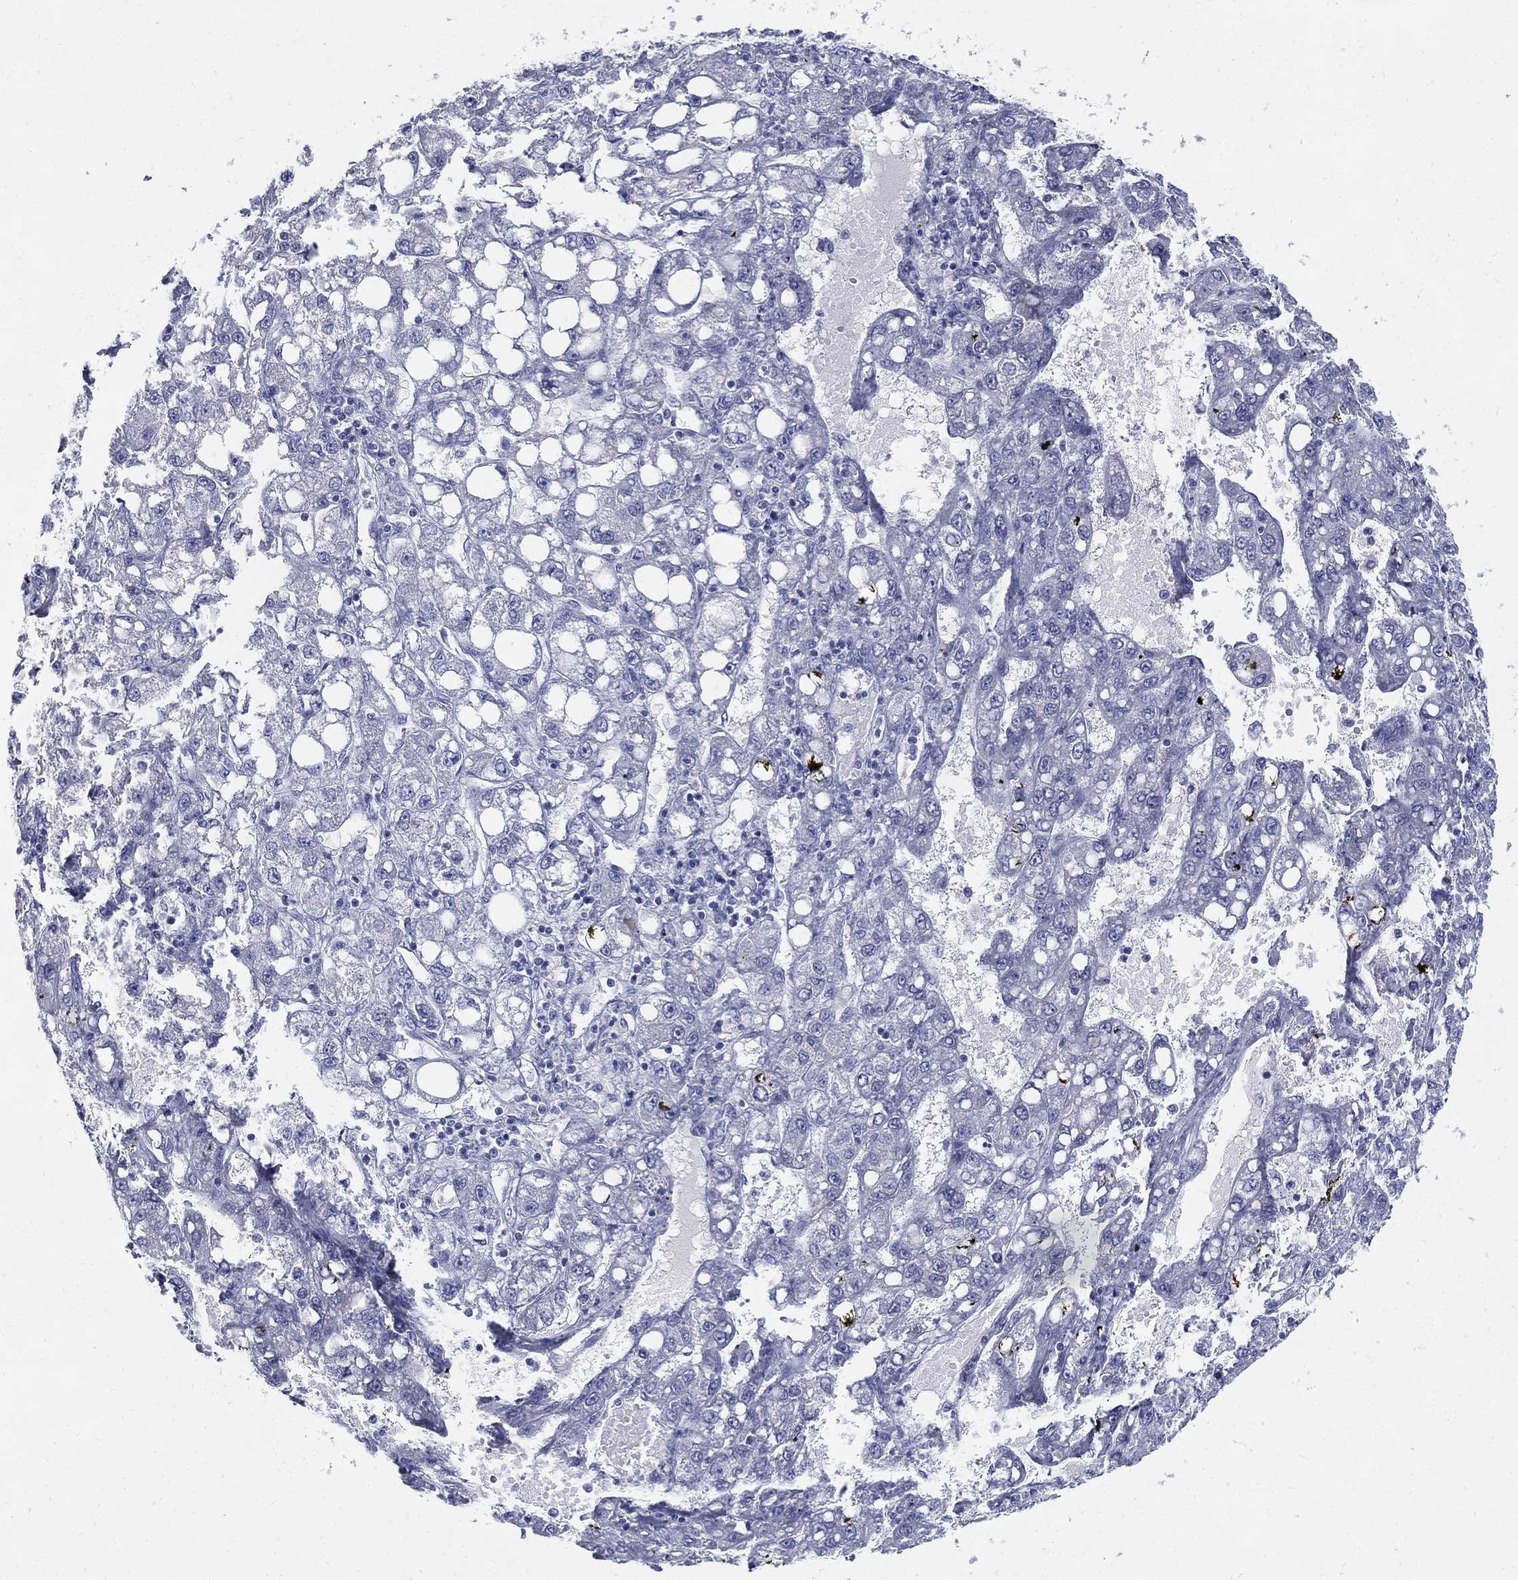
{"staining": {"intensity": "negative", "quantity": "none", "location": "none"}, "tissue": "liver cancer", "cell_type": "Tumor cells", "image_type": "cancer", "snomed": [{"axis": "morphology", "description": "Carcinoma, Hepatocellular, NOS"}, {"axis": "topography", "description": "Liver"}], "caption": "Immunohistochemistry of hepatocellular carcinoma (liver) demonstrates no staining in tumor cells.", "gene": "KIF2C", "patient": {"sex": "female", "age": 65}}